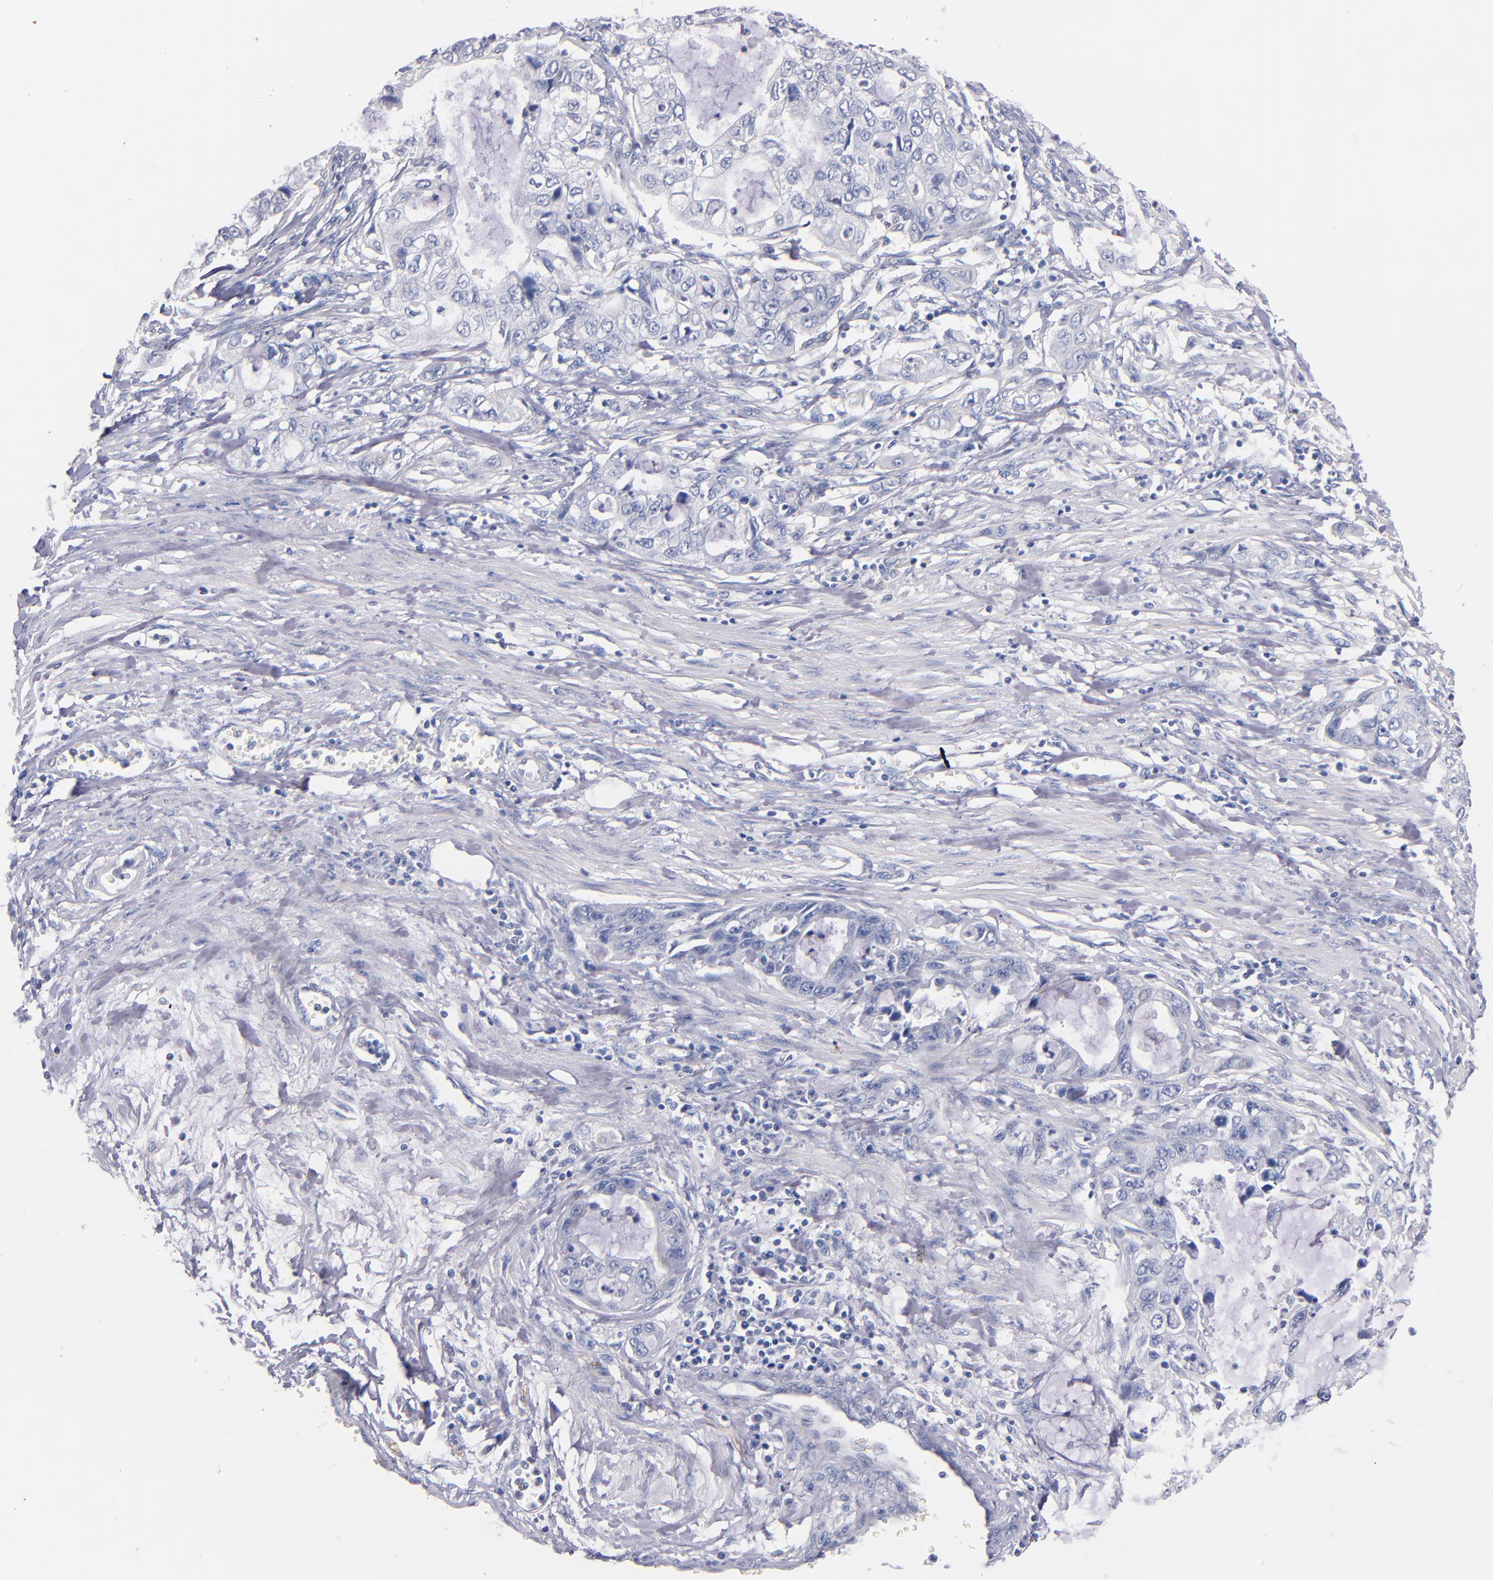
{"staining": {"intensity": "negative", "quantity": "none", "location": "none"}, "tissue": "stomach cancer", "cell_type": "Tumor cells", "image_type": "cancer", "snomed": [{"axis": "morphology", "description": "Adenocarcinoma, NOS"}, {"axis": "topography", "description": "Stomach, upper"}], "caption": "Immunohistochemical staining of human stomach cancer (adenocarcinoma) demonstrates no significant positivity in tumor cells. (DAB (3,3'-diaminobenzidine) immunohistochemistry, high magnification).", "gene": "CNTNAP2", "patient": {"sex": "female", "age": 52}}